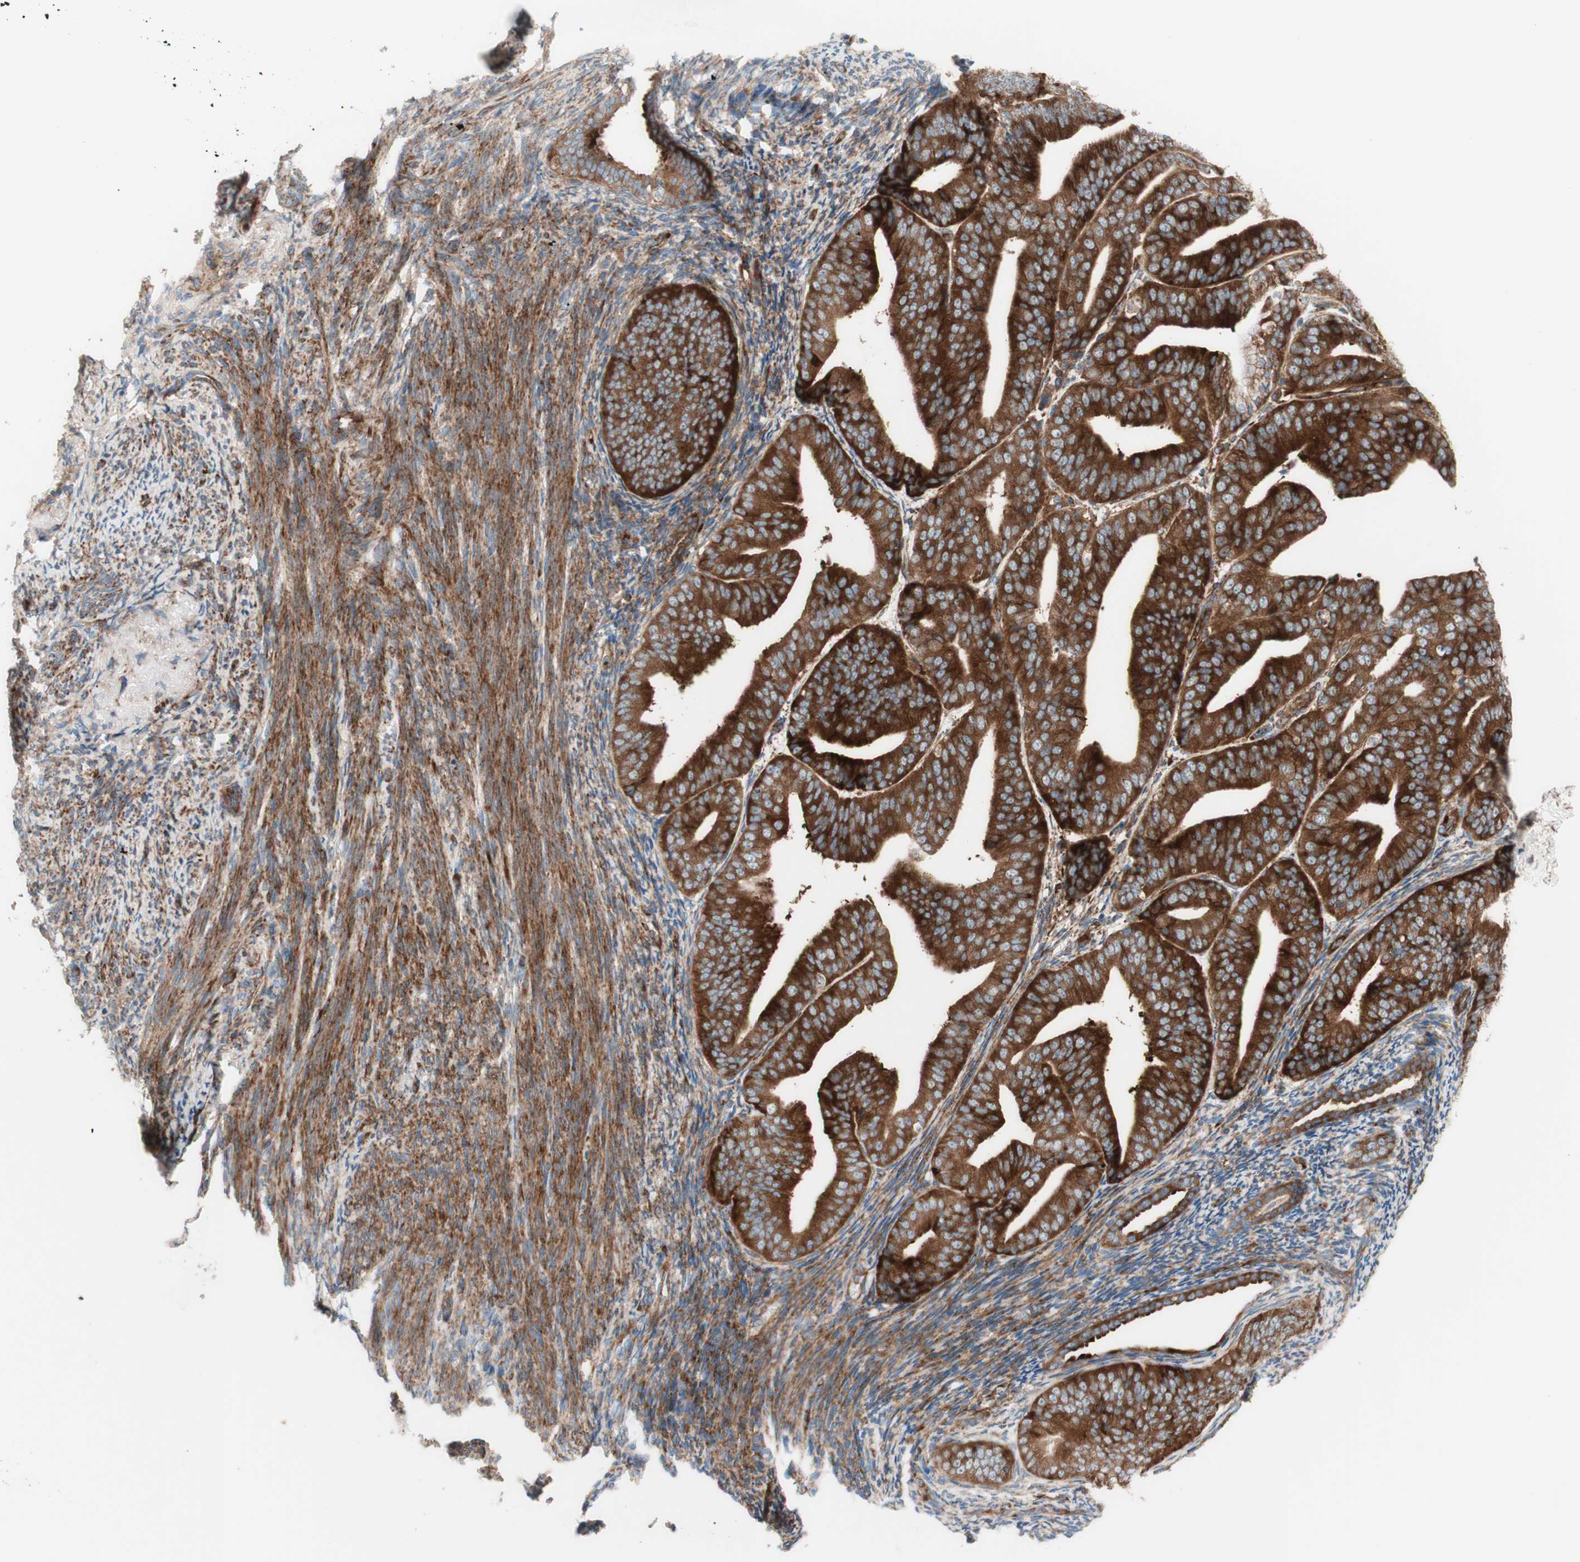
{"staining": {"intensity": "strong", "quantity": ">75%", "location": "cytoplasmic/membranous"}, "tissue": "endometrial cancer", "cell_type": "Tumor cells", "image_type": "cancer", "snomed": [{"axis": "morphology", "description": "Adenocarcinoma, NOS"}, {"axis": "topography", "description": "Endometrium"}], "caption": "This is an image of immunohistochemistry staining of endometrial cancer (adenocarcinoma), which shows strong expression in the cytoplasmic/membranous of tumor cells.", "gene": "CCN4", "patient": {"sex": "female", "age": 63}}